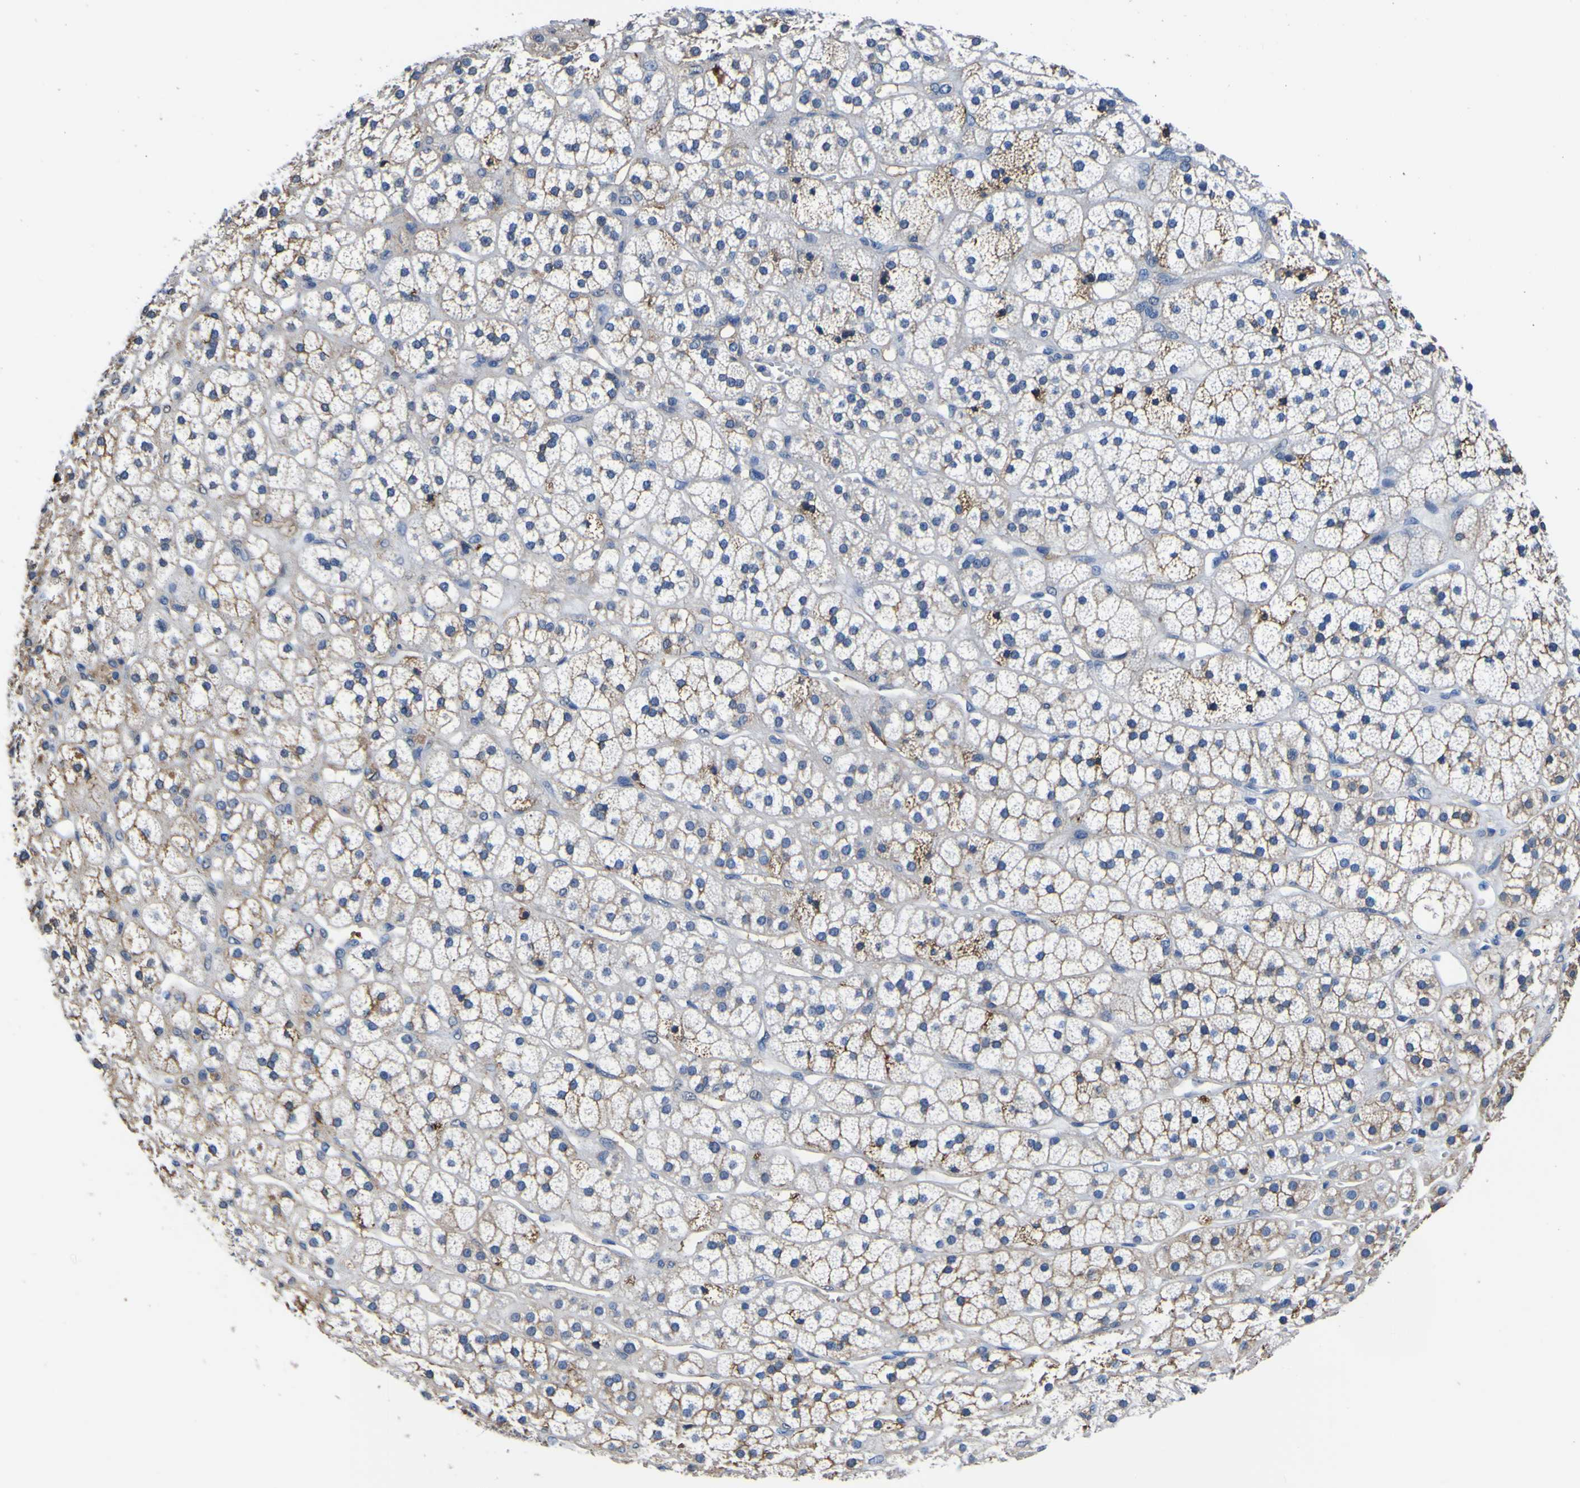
{"staining": {"intensity": "moderate", "quantity": "25%-75%", "location": "cytoplasmic/membranous"}, "tissue": "adrenal gland", "cell_type": "Glandular cells", "image_type": "normal", "snomed": [{"axis": "morphology", "description": "Normal tissue, NOS"}, {"axis": "topography", "description": "Adrenal gland"}], "caption": "DAB immunohistochemical staining of normal adrenal gland displays moderate cytoplasmic/membranous protein staining in about 25%-75% of glandular cells.", "gene": "PXDN", "patient": {"sex": "male", "age": 56}}